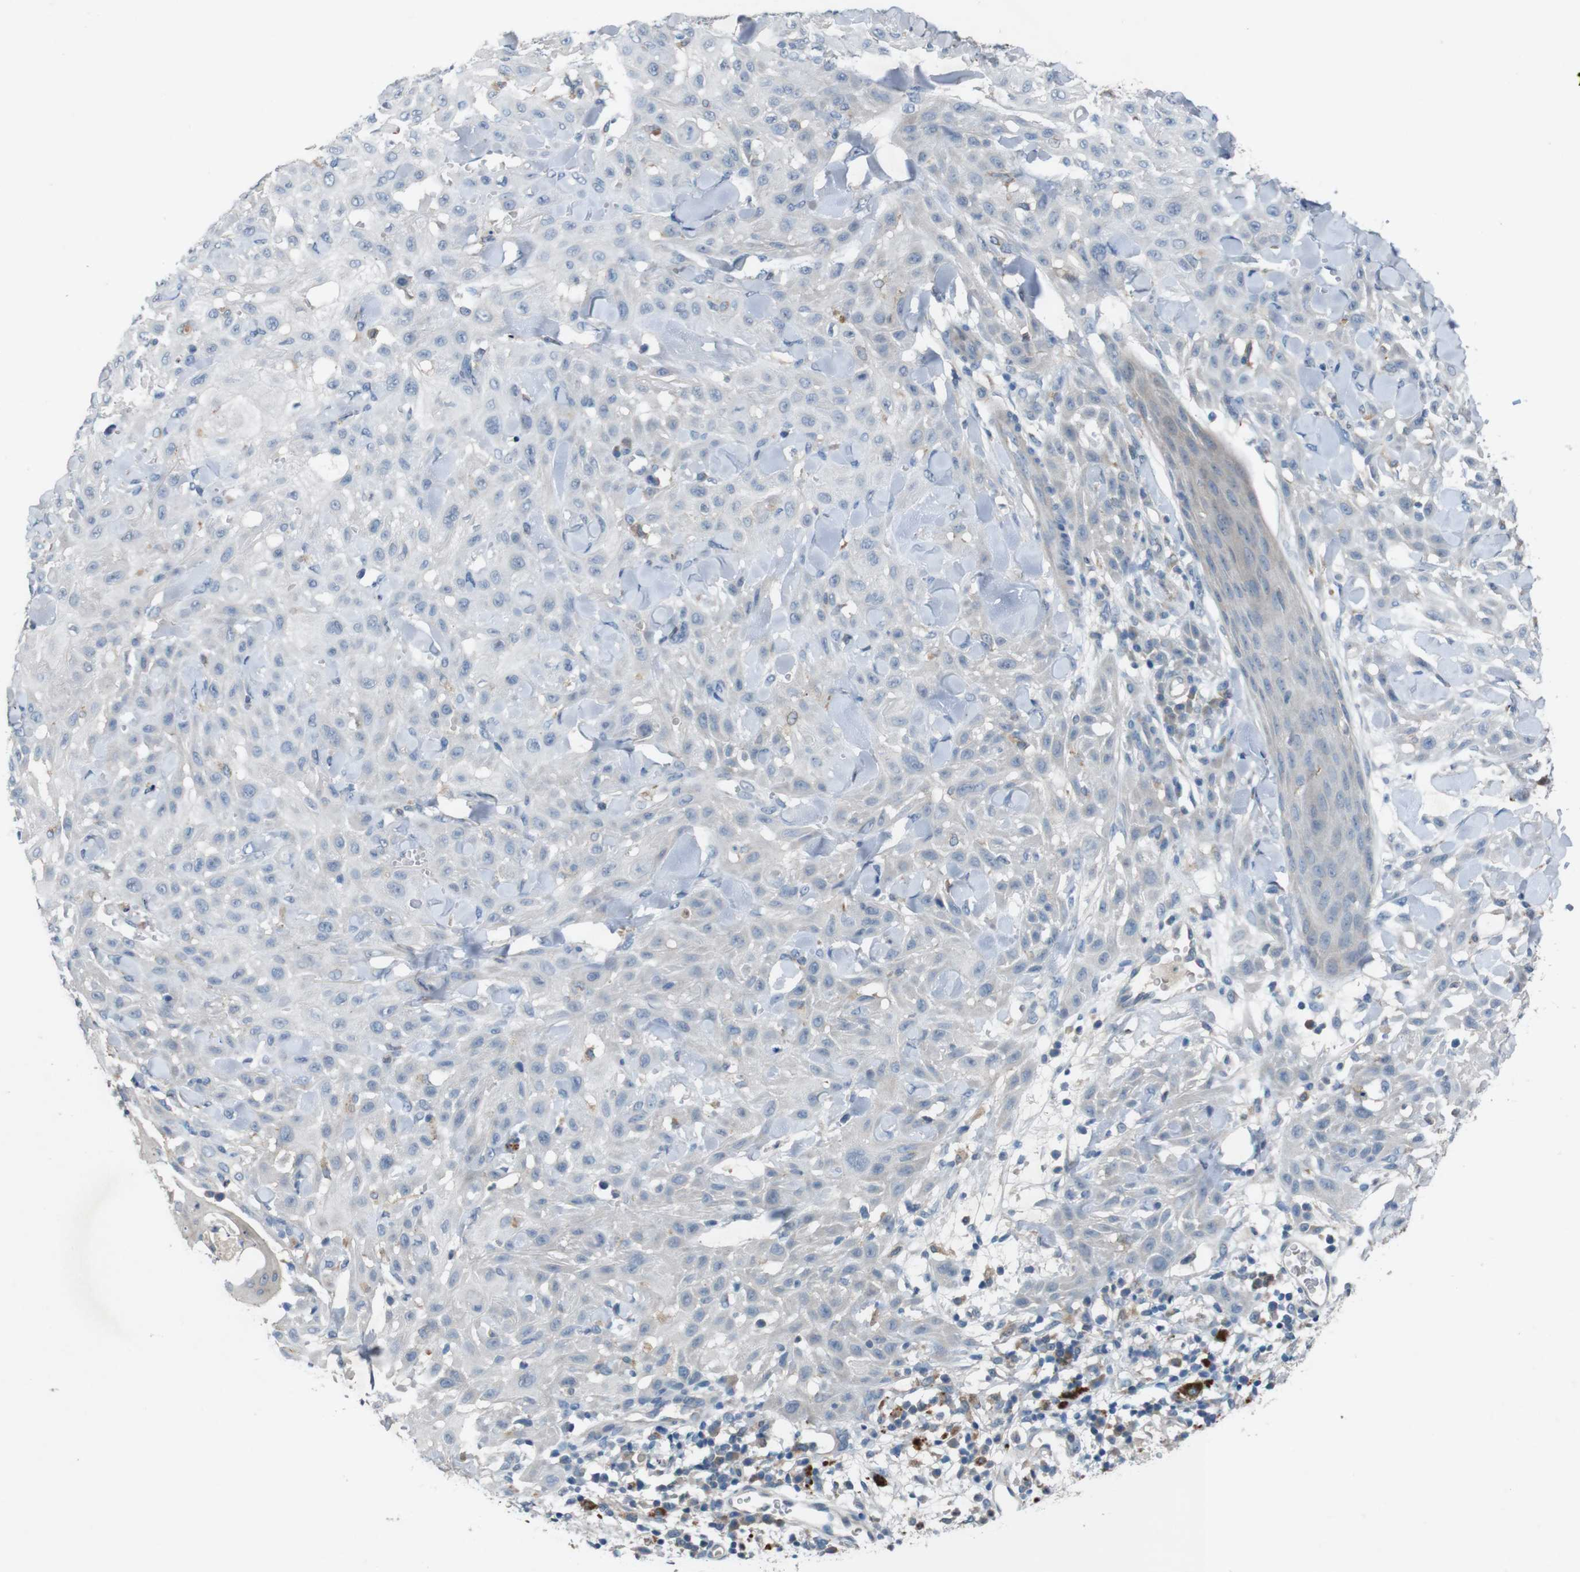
{"staining": {"intensity": "negative", "quantity": "none", "location": "none"}, "tissue": "skin cancer", "cell_type": "Tumor cells", "image_type": "cancer", "snomed": [{"axis": "morphology", "description": "Squamous cell carcinoma, NOS"}, {"axis": "topography", "description": "Skin"}], "caption": "Skin cancer stained for a protein using IHC demonstrates no staining tumor cells.", "gene": "MOGAT3", "patient": {"sex": "male", "age": 24}}